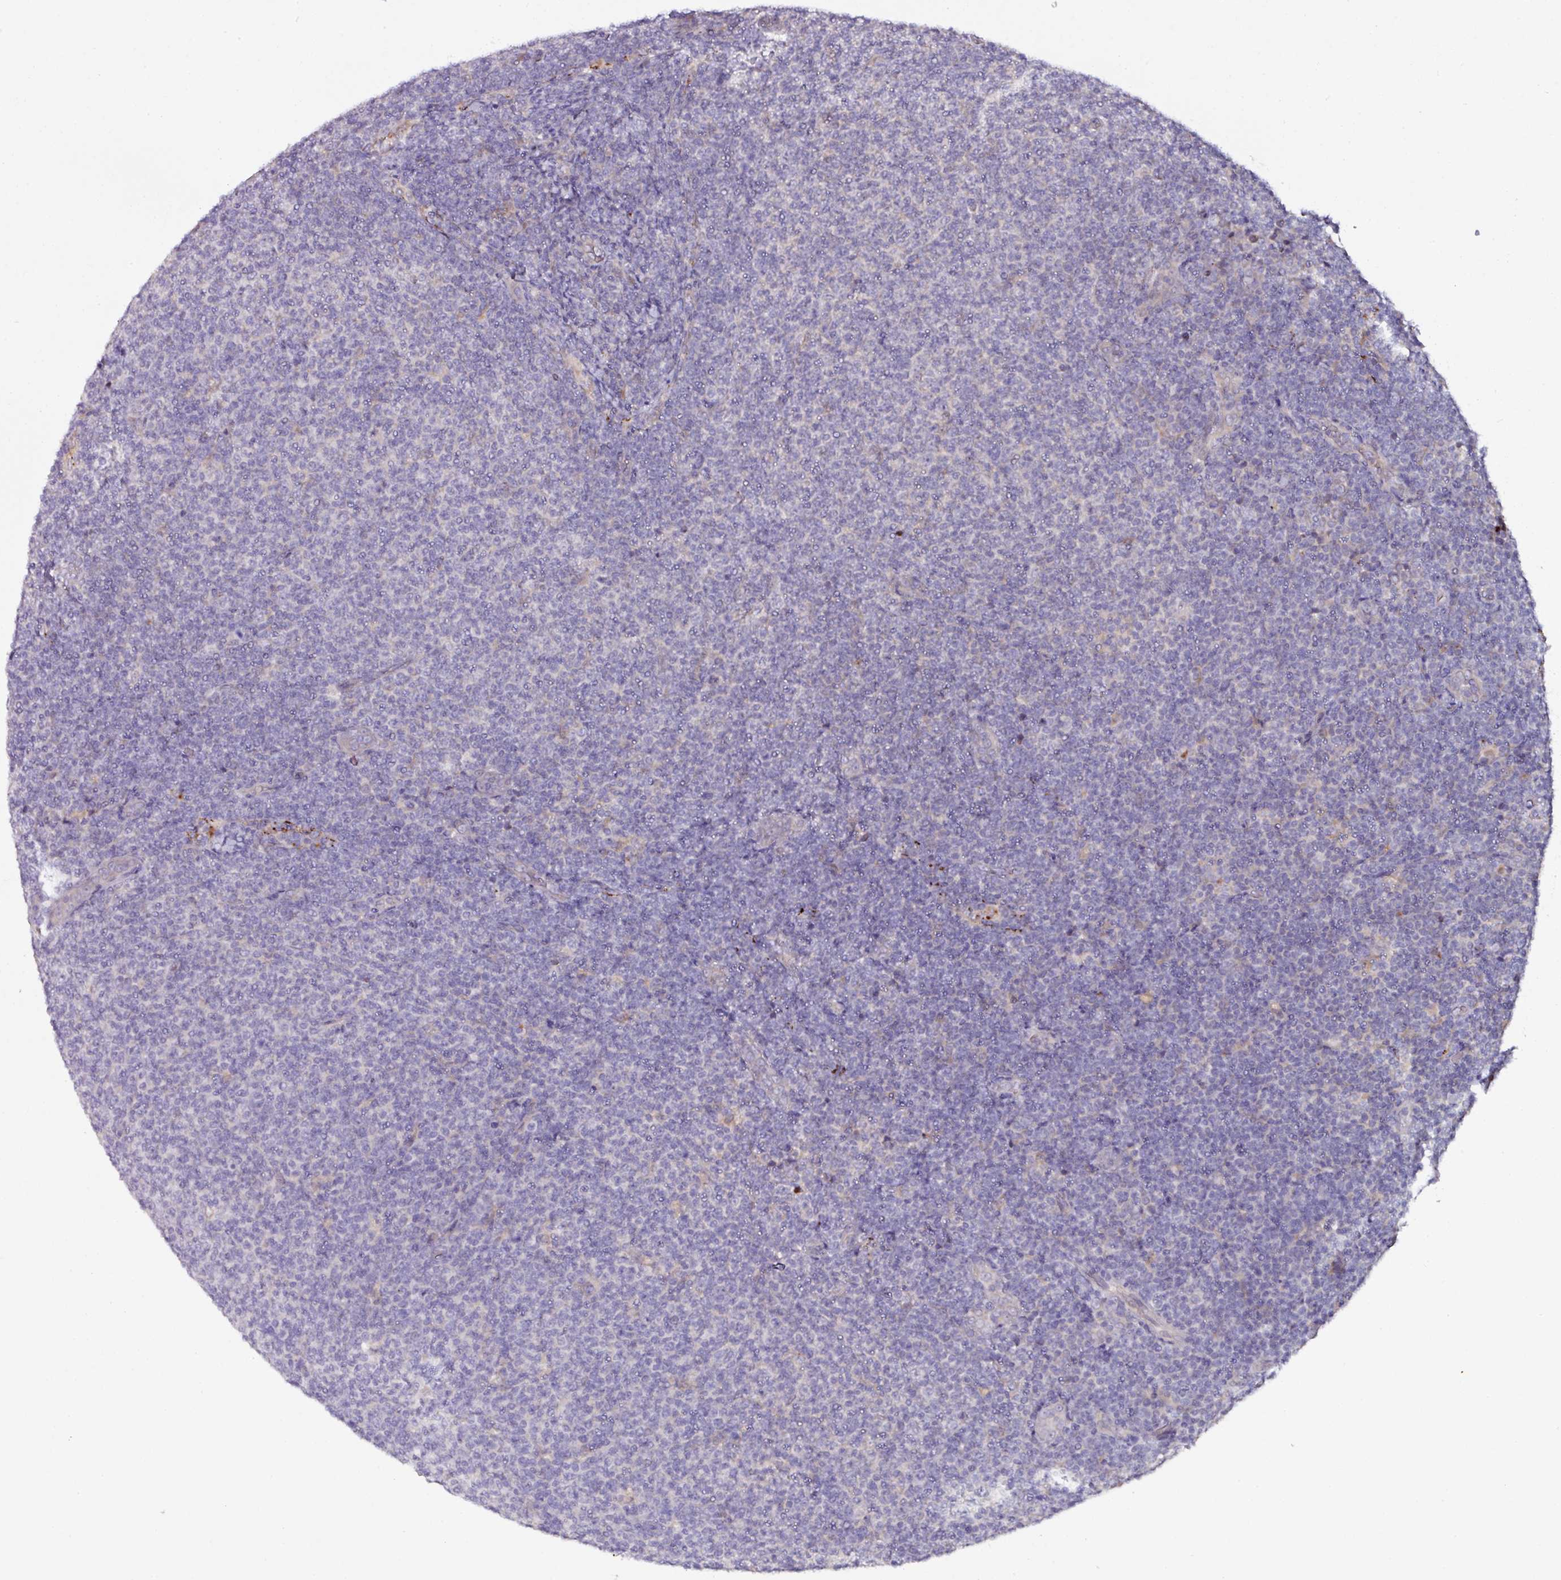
{"staining": {"intensity": "negative", "quantity": "none", "location": "none"}, "tissue": "lymphoma", "cell_type": "Tumor cells", "image_type": "cancer", "snomed": [{"axis": "morphology", "description": "Malignant lymphoma, non-Hodgkin's type, Low grade"}, {"axis": "topography", "description": "Lymph node"}], "caption": "This is a image of immunohistochemistry staining of lymphoma, which shows no expression in tumor cells.", "gene": "CTDSP2", "patient": {"sex": "male", "age": 66}}